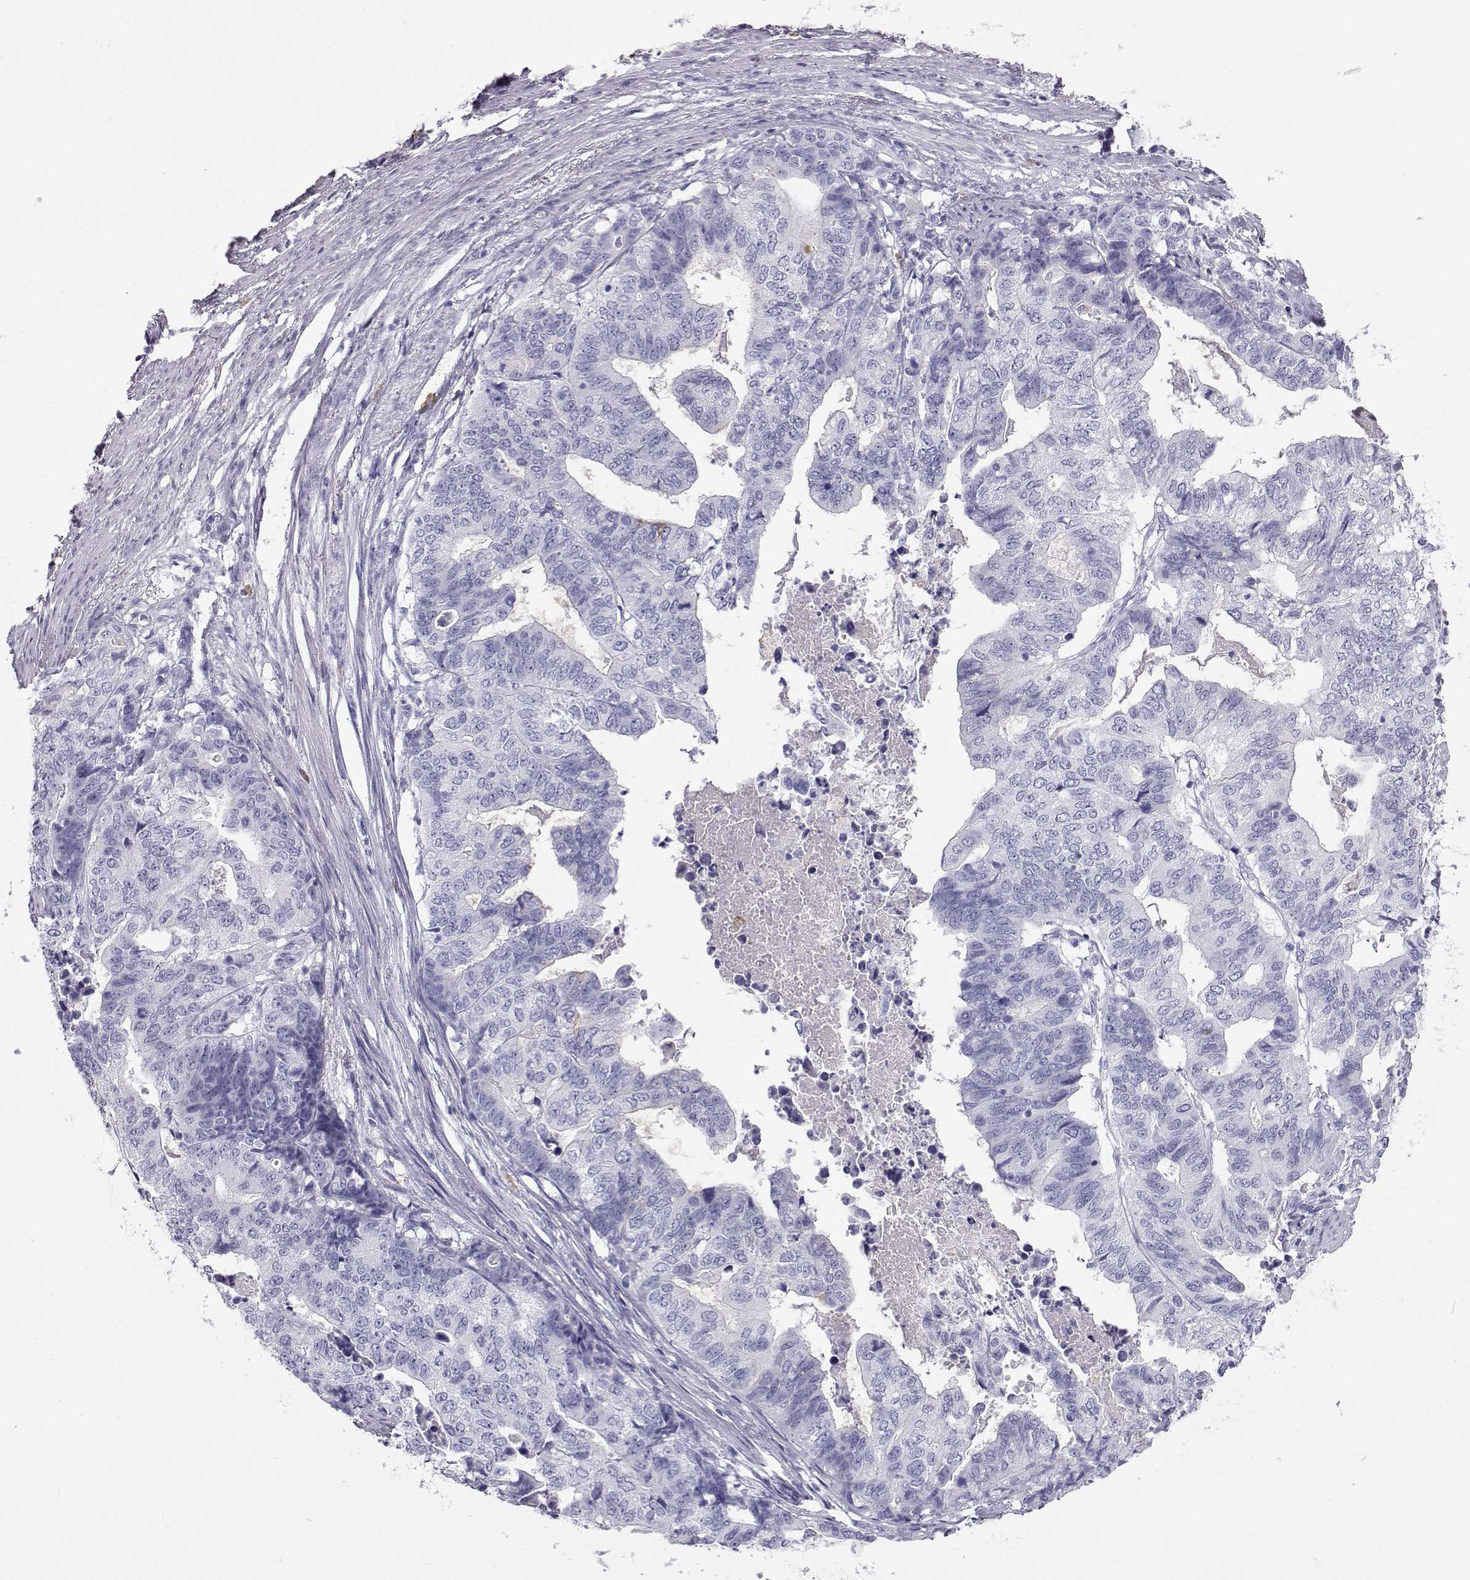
{"staining": {"intensity": "negative", "quantity": "none", "location": "none"}, "tissue": "stomach cancer", "cell_type": "Tumor cells", "image_type": "cancer", "snomed": [{"axis": "morphology", "description": "Adenocarcinoma, NOS"}, {"axis": "topography", "description": "Stomach, upper"}], "caption": "IHC photomicrograph of stomach cancer stained for a protein (brown), which shows no positivity in tumor cells.", "gene": "ITLN2", "patient": {"sex": "female", "age": 67}}